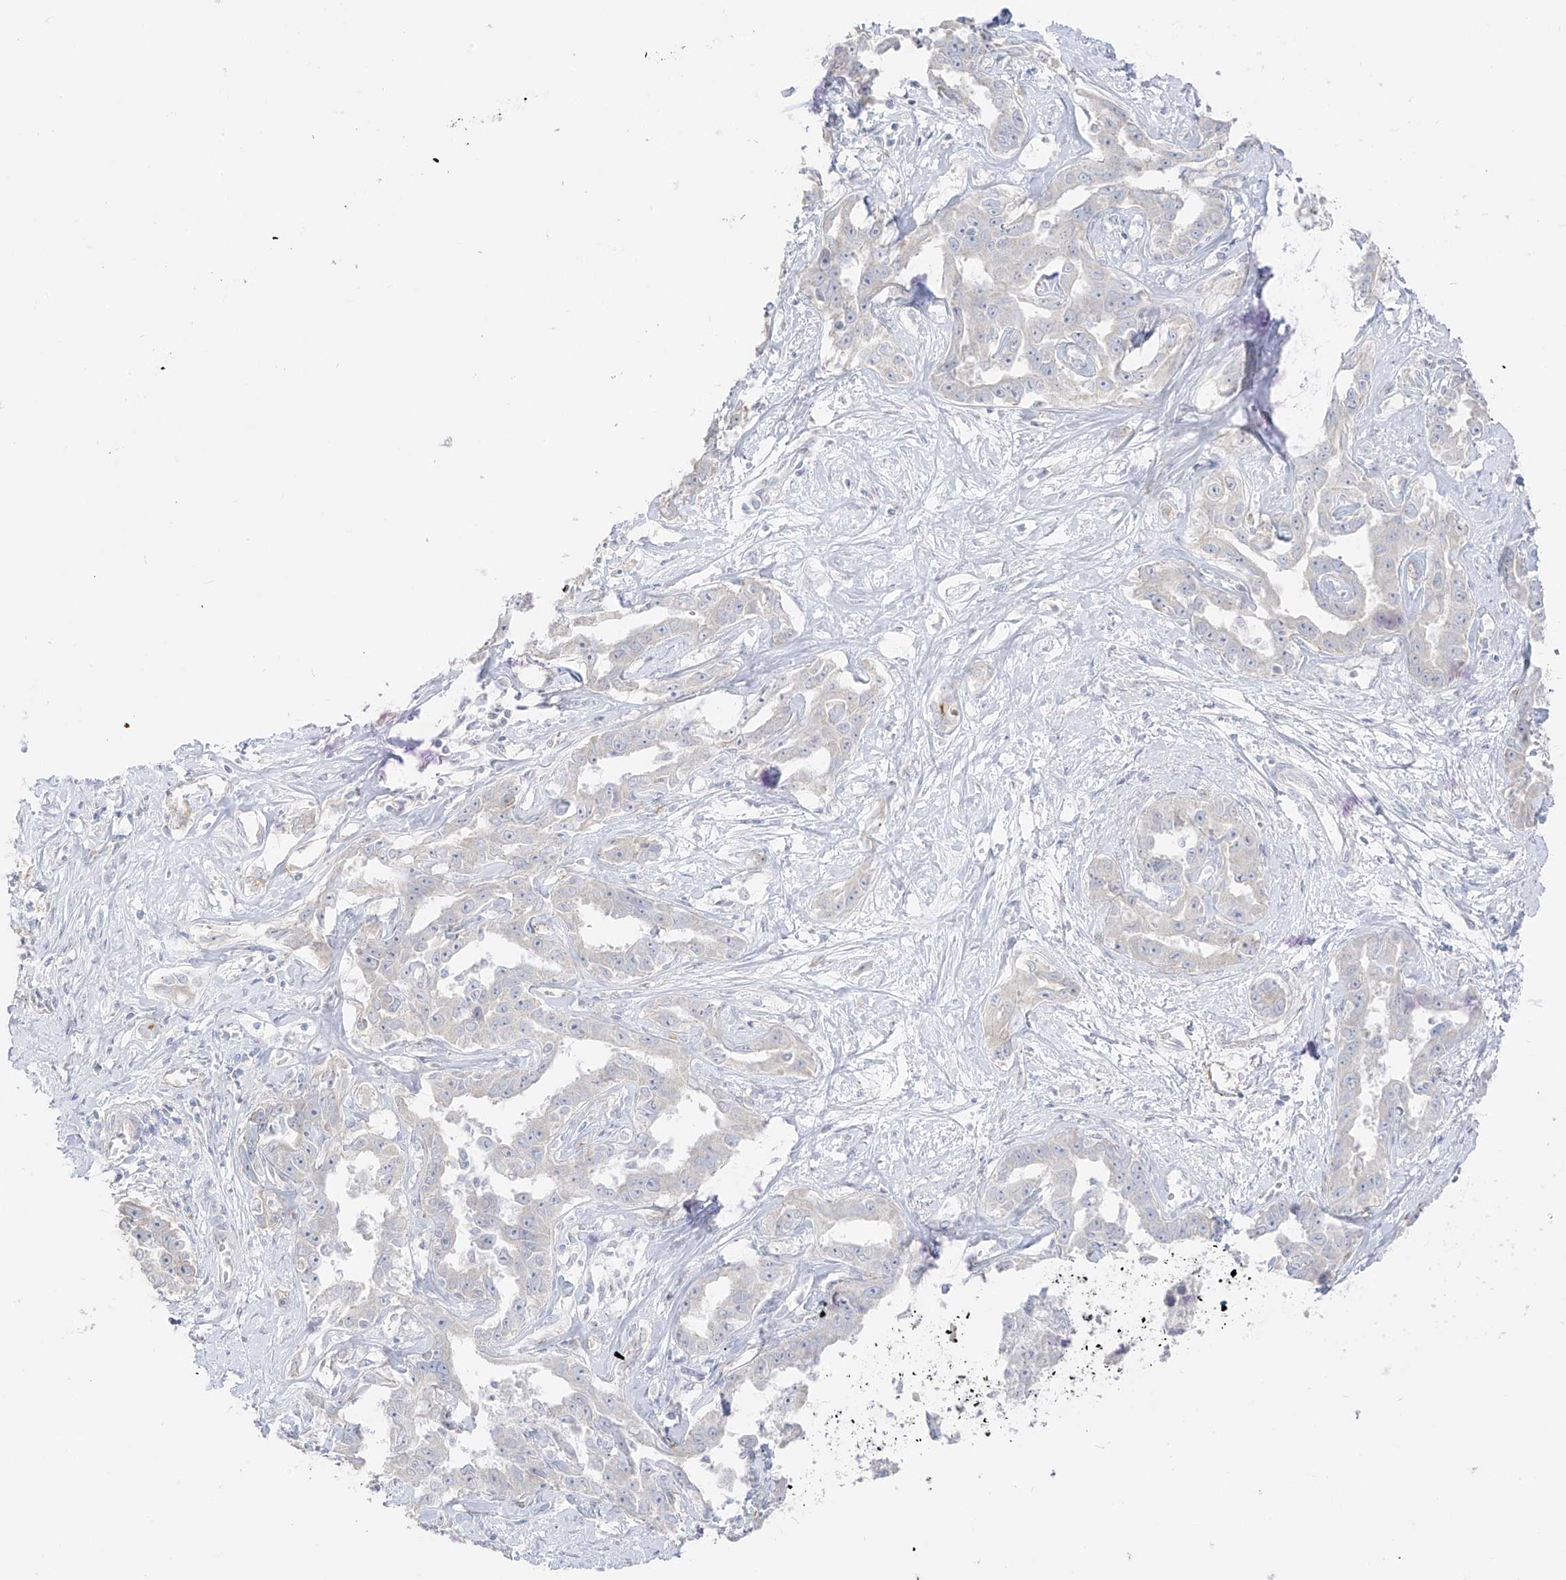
{"staining": {"intensity": "negative", "quantity": "none", "location": "none"}, "tissue": "liver cancer", "cell_type": "Tumor cells", "image_type": "cancer", "snomed": [{"axis": "morphology", "description": "Cholangiocarcinoma"}, {"axis": "topography", "description": "Liver"}], "caption": "Protein analysis of liver cholangiocarcinoma displays no significant staining in tumor cells. (DAB (3,3'-diaminobenzidine) IHC visualized using brightfield microscopy, high magnification).", "gene": "C11orf87", "patient": {"sex": "male", "age": 59}}